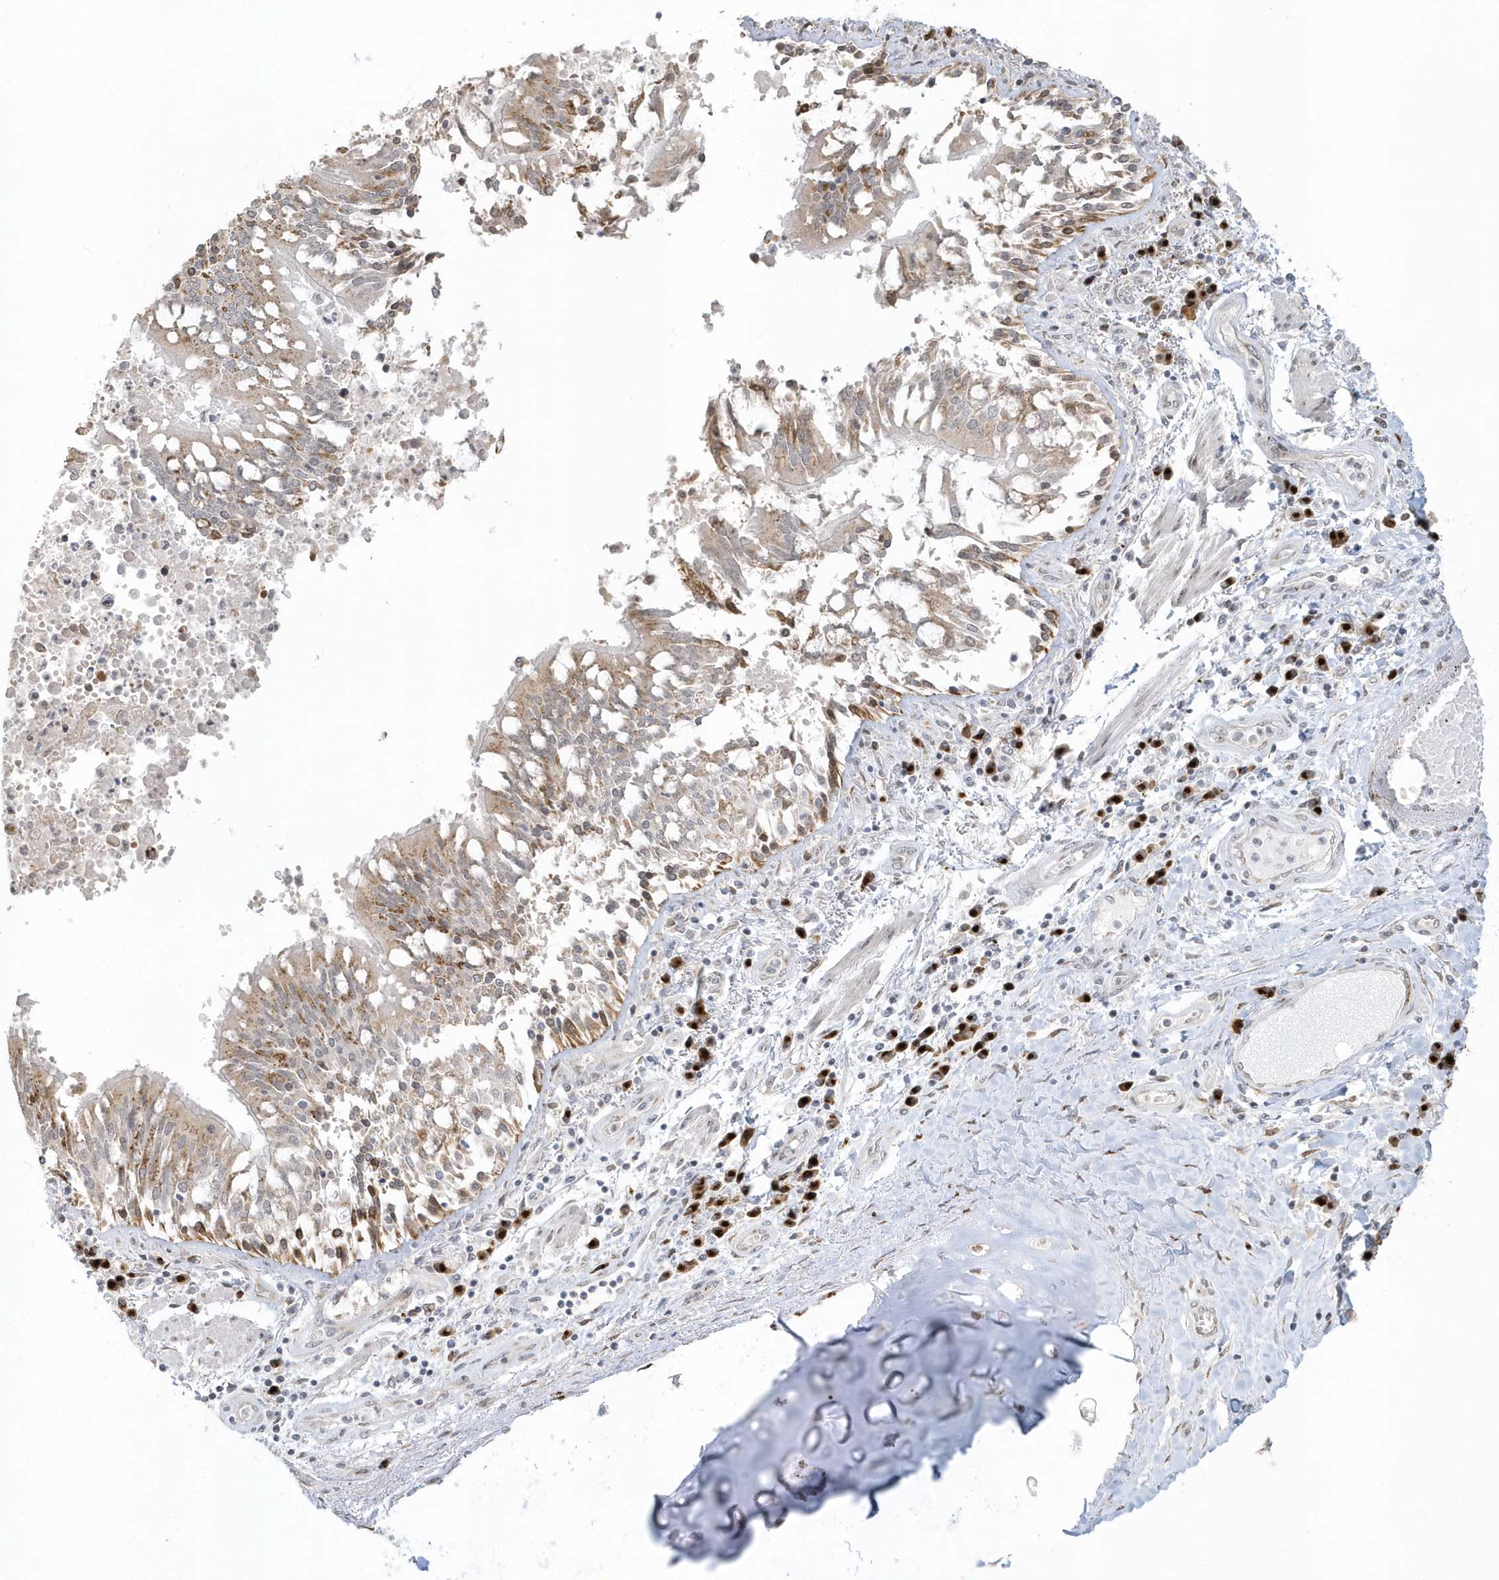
{"staining": {"intensity": "negative", "quantity": "none", "location": "none"}, "tissue": "adipose tissue", "cell_type": "Adipocytes", "image_type": "normal", "snomed": [{"axis": "morphology", "description": "Normal tissue, NOS"}, {"axis": "topography", "description": "Cartilage tissue"}, {"axis": "topography", "description": "Bronchus"}, {"axis": "topography", "description": "Lung"}, {"axis": "topography", "description": "Peripheral nerve tissue"}], "caption": "This is a photomicrograph of immunohistochemistry staining of unremarkable adipose tissue, which shows no positivity in adipocytes. (DAB immunohistochemistry, high magnification).", "gene": "DHFR", "patient": {"sex": "female", "age": 49}}